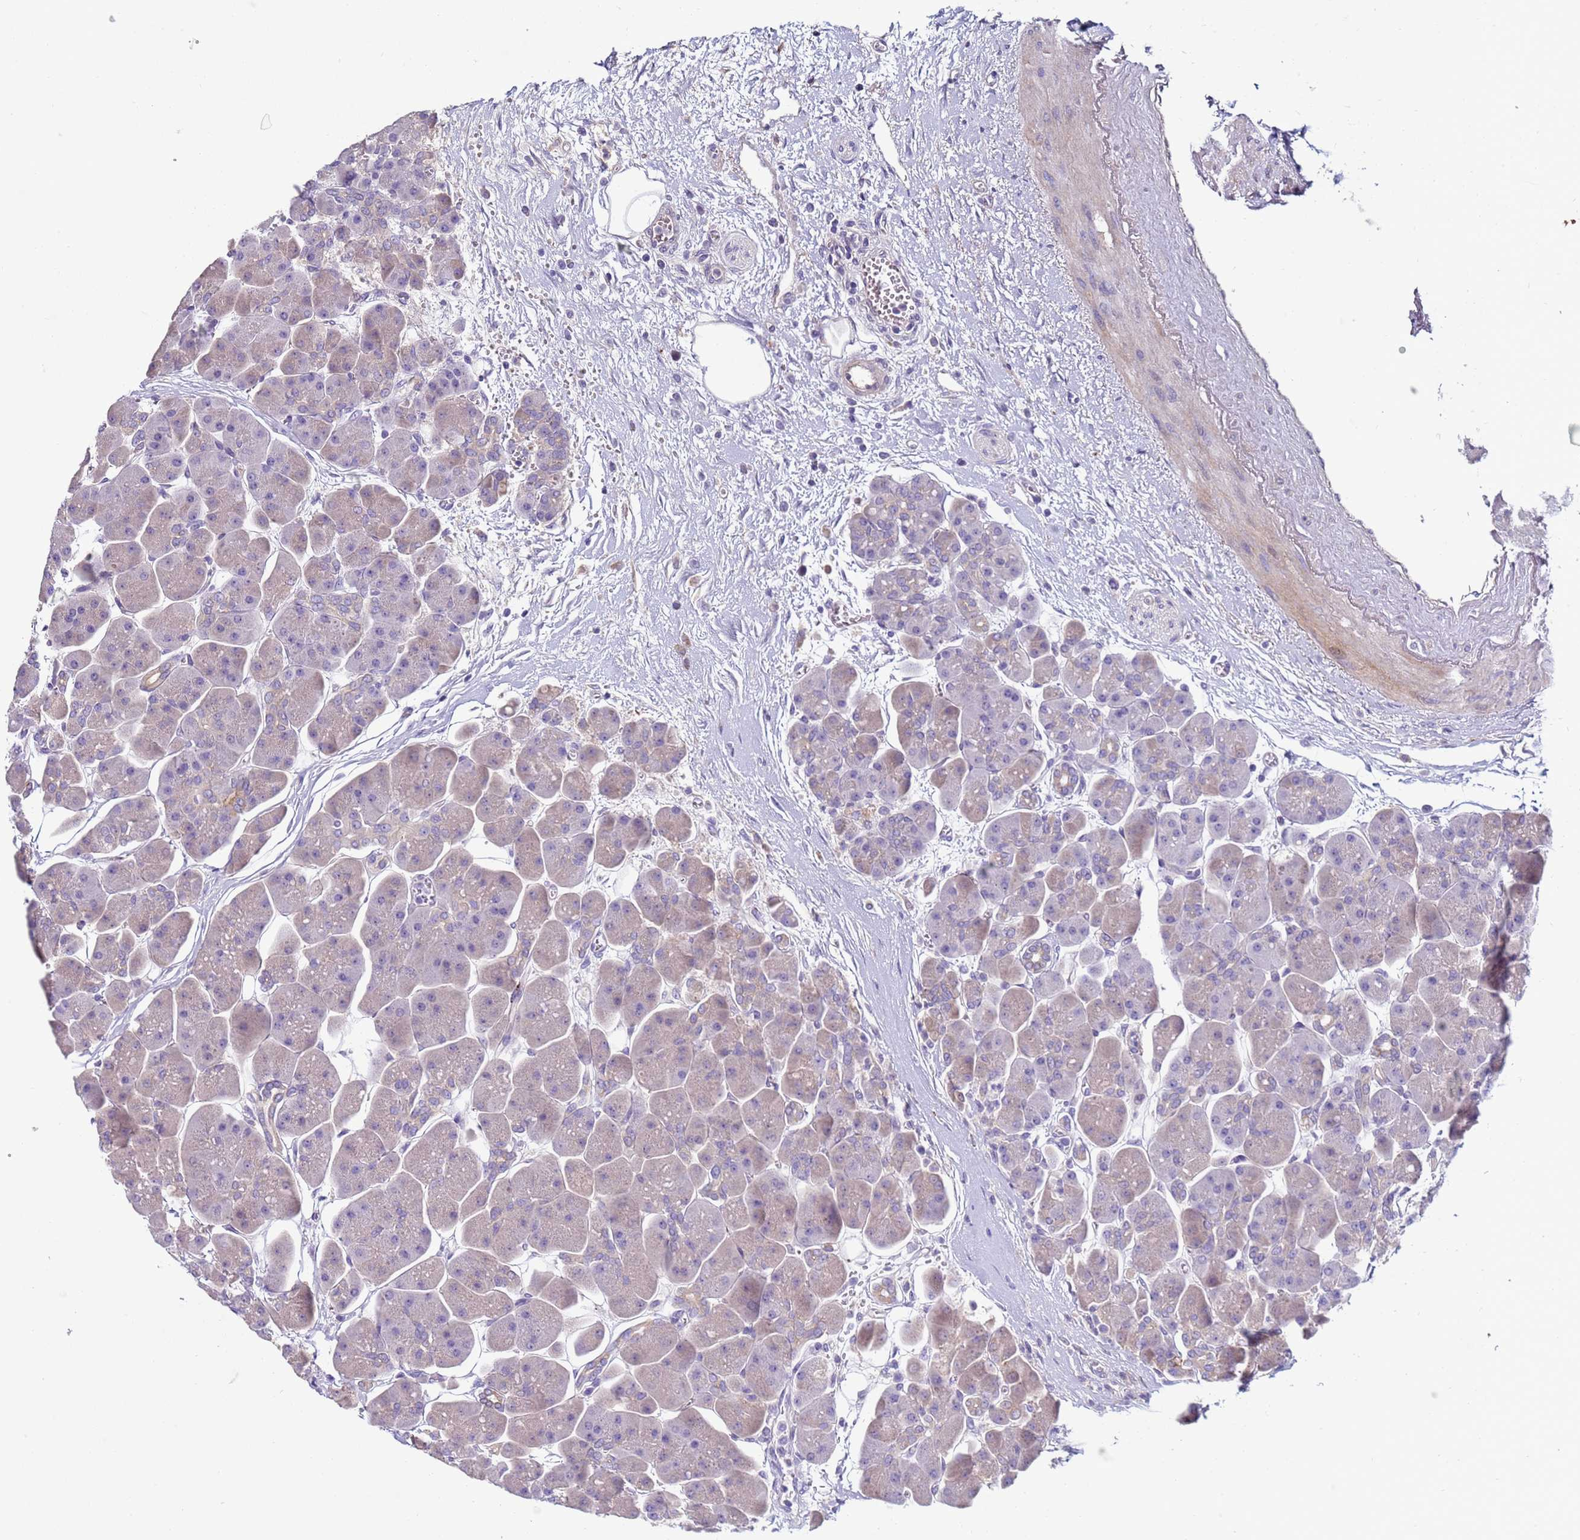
{"staining": {"intensity": "weak", "quantity": "<25%", "location": "cytoplasmic/membranous"}, "tissue": "pancreas", "cell_type": "Exocrine glandular cells", "image_type": "normal", "snomed": [{"axis": "morphology", "description": "Normal tissue, NOS"}, {"axis": "topography", "description": "Pancreas"}], "caption": "High power microscopy image of an immunohistochemistry (IHC) photomicrograph of unremarkable pancreas, revealing no significant expression in exocrine glandular cells.", "gene": "TRIM51G", "patient": {"sex": "male", "age": 66}}